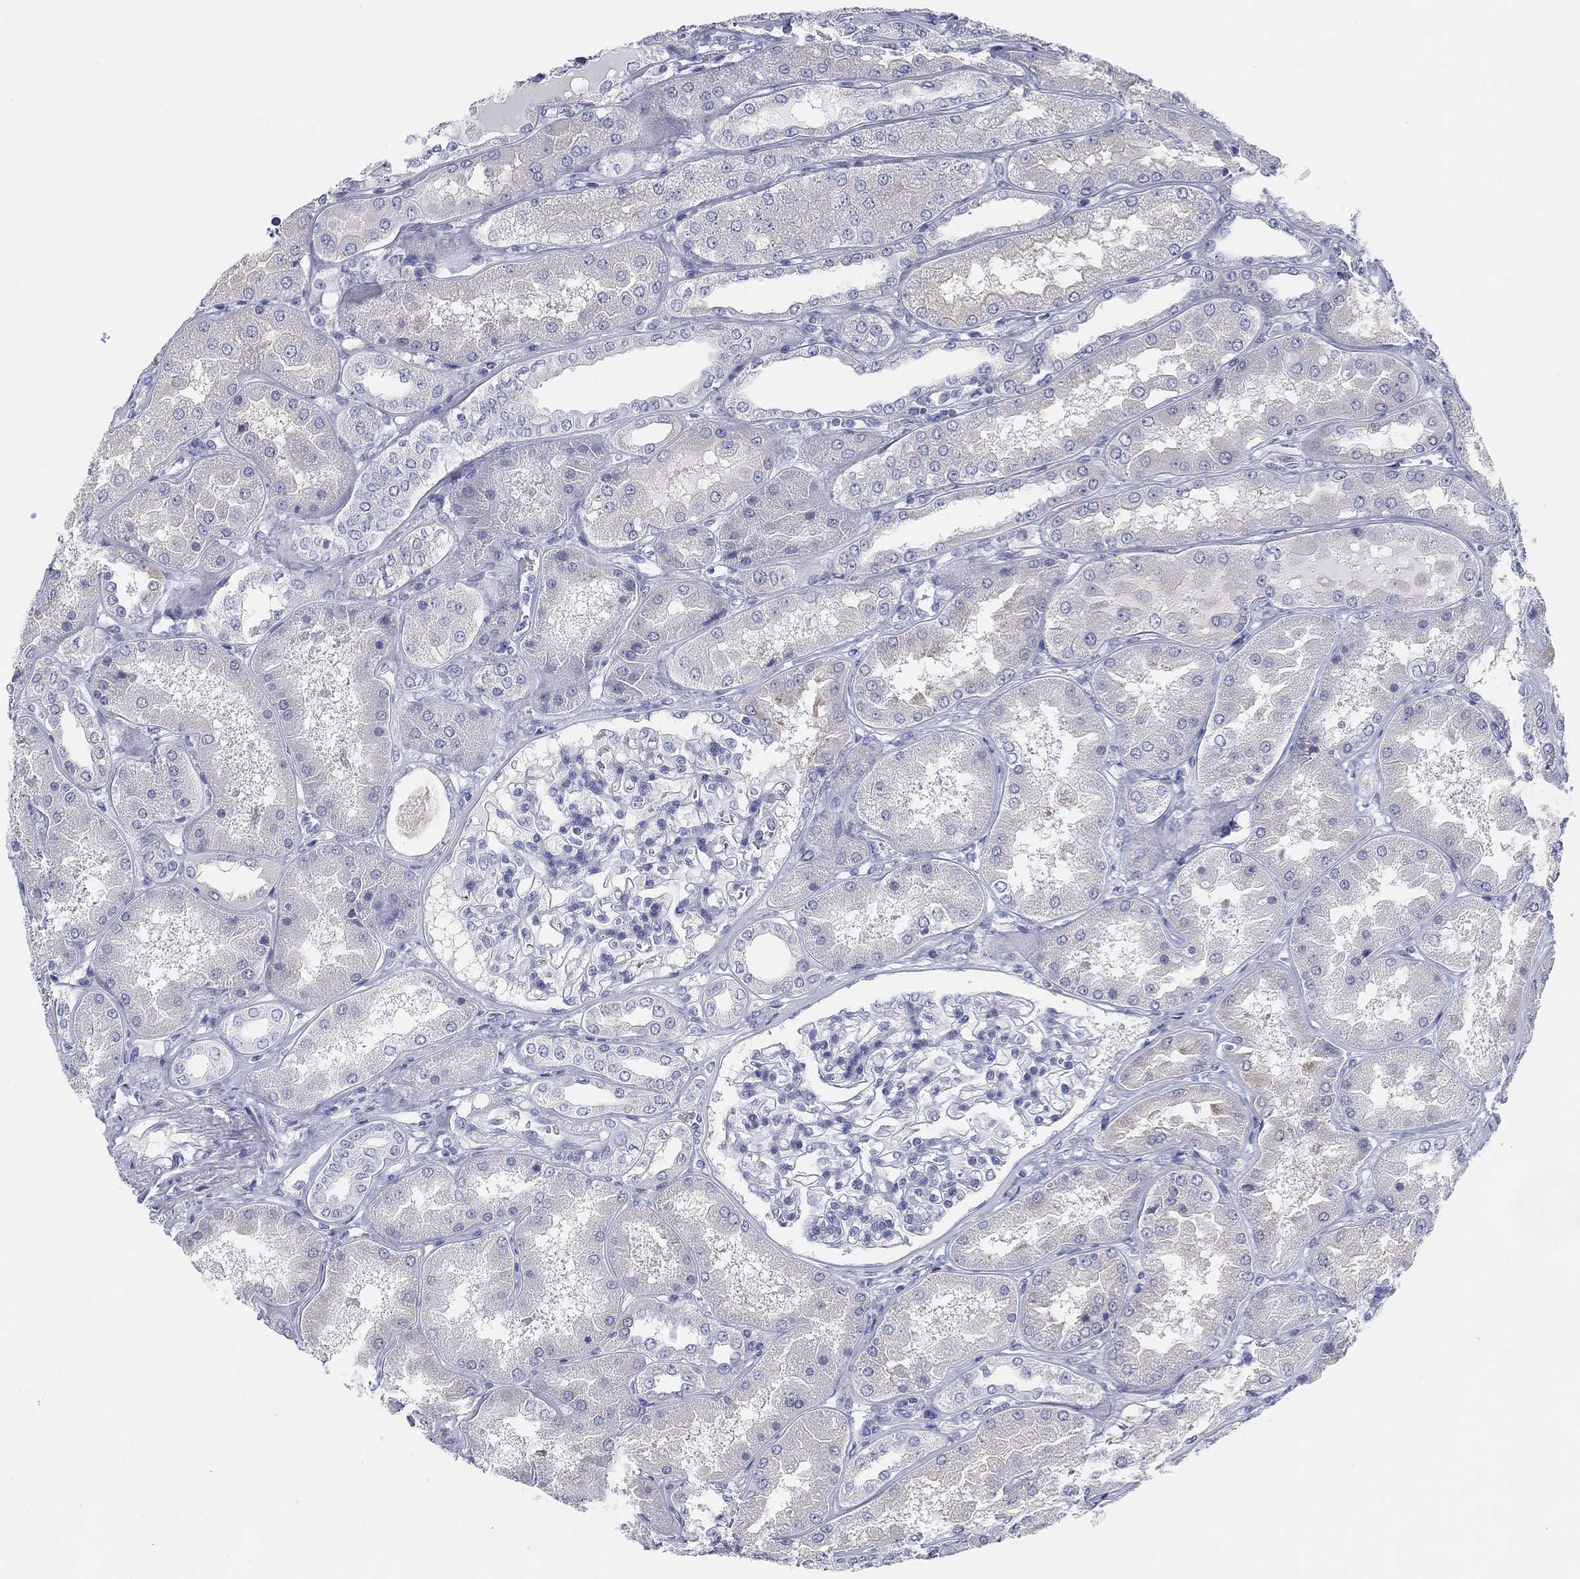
{"staining": {"intensity": "negative", "quantity": "none", "location": "none"}, "tissue": "kidney", "cell_type": "Cells in glomeruli", "image_type": "normal", "snomed": [{"axis": "morphology", "description": "Normal tissue, NOS"}, {"axis": "topography", "description": "Kidney"}], "caption": "DAB immunohistochemical staining of normal human kidney exhibits no significant staining in cells in glomeruli. (DAB (3,3'-diaminobenzidine) IHC with hematoxylin counter stain).", "gene": "GCNA", "patient": {"sex": "female", "age": 56}}